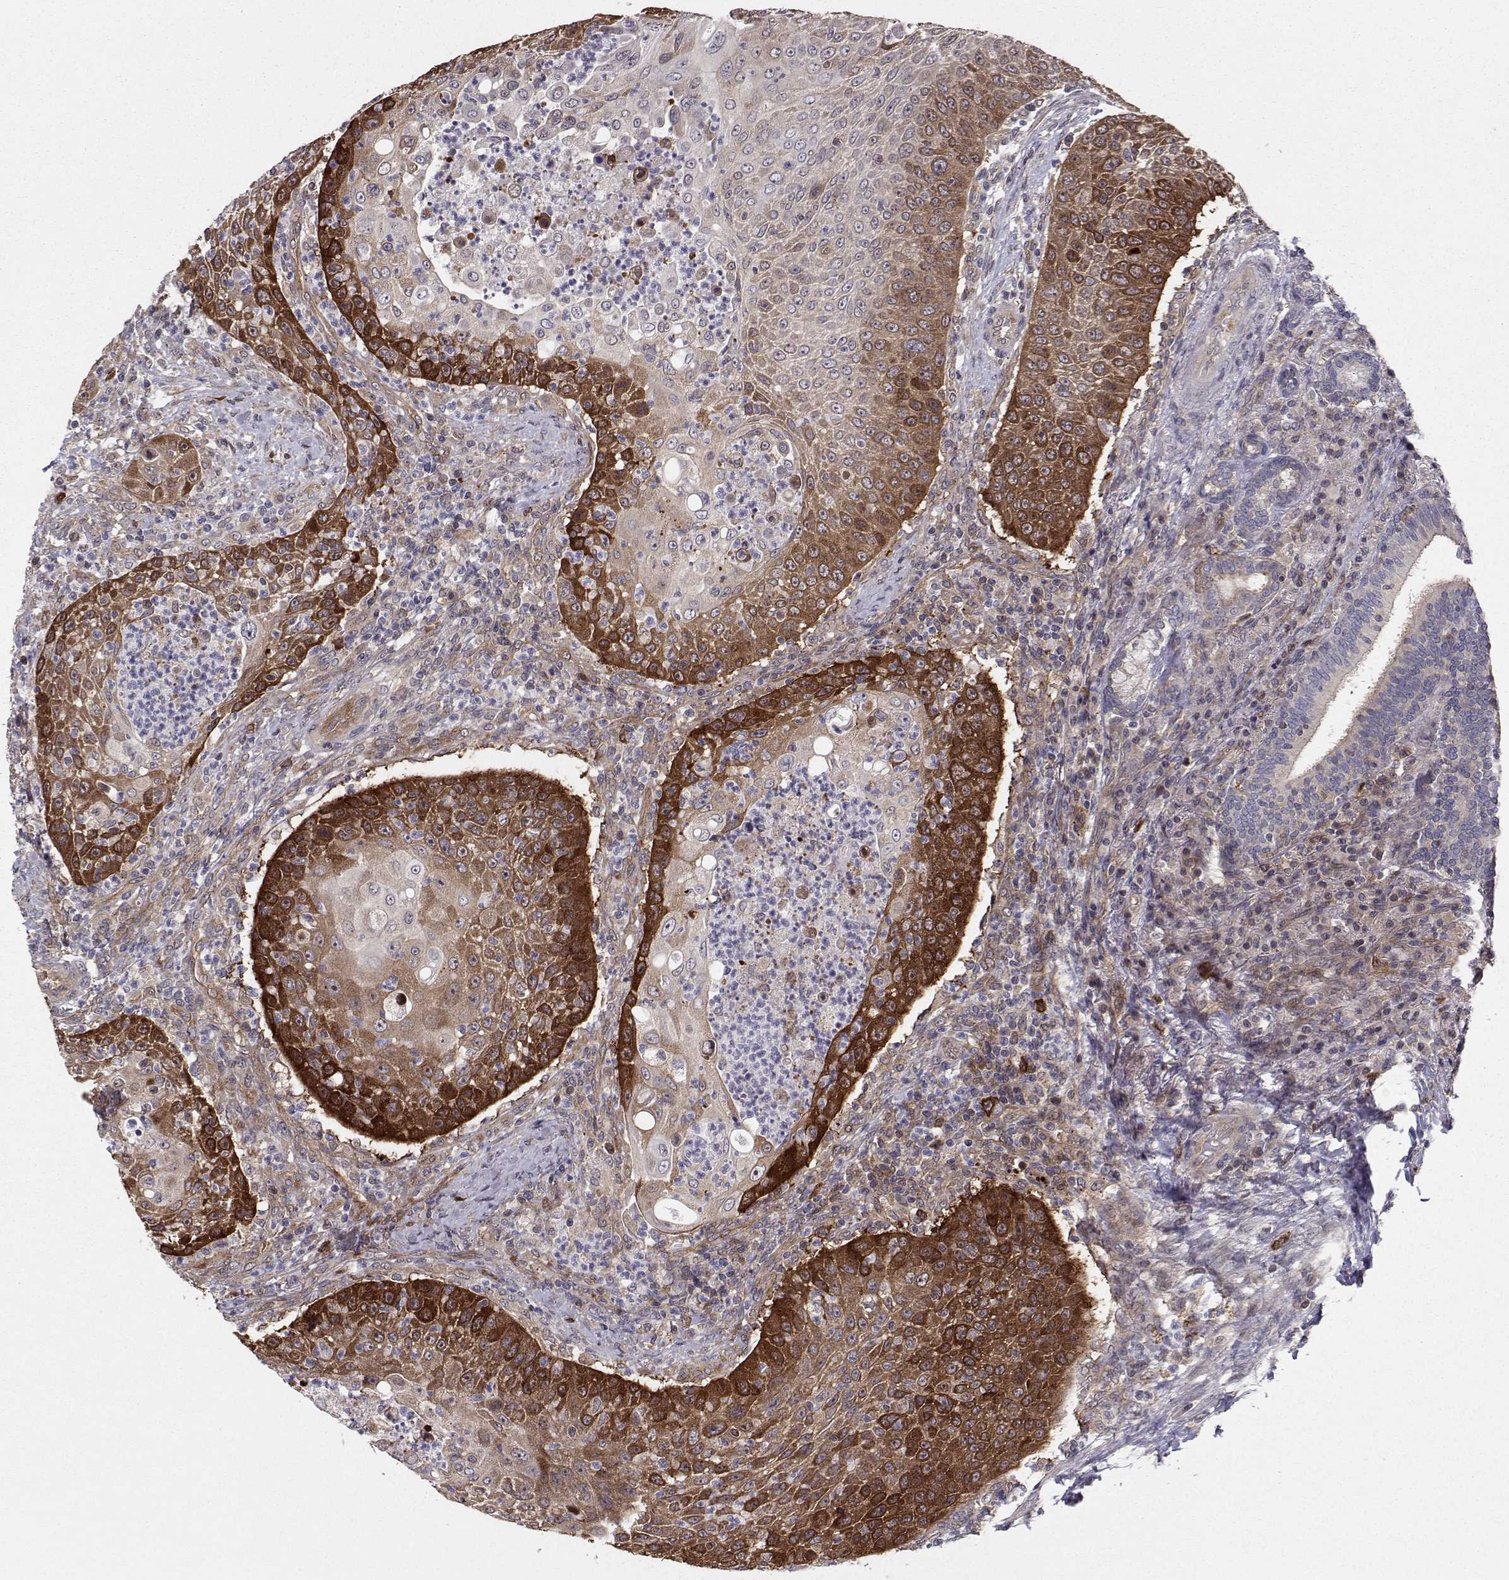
{"staining": {"intensity": "strong", "quantity": "25%-75%", "location": "cytoplasmic/membranous"}, "tissue": "head and neck cancer", "cell_type": "Tumor cells", "image_type": "cancer", "snomed": [{"axis": "morphology", "description": "Squamous cell carcinoma, NOS"}, {"axis": "topography", "description": "Head-Neck"}], "caption": "This photomicrograph displays immunohistochemistry (IHC) staining of human squamous cell carcinoma (head and neck), with high strong cytoplasmic/membranous staining in approximately 25%-75% of tumor cells.", "gene": "HSP90AB1", "patient": {"sex": "male", "age": 69}}